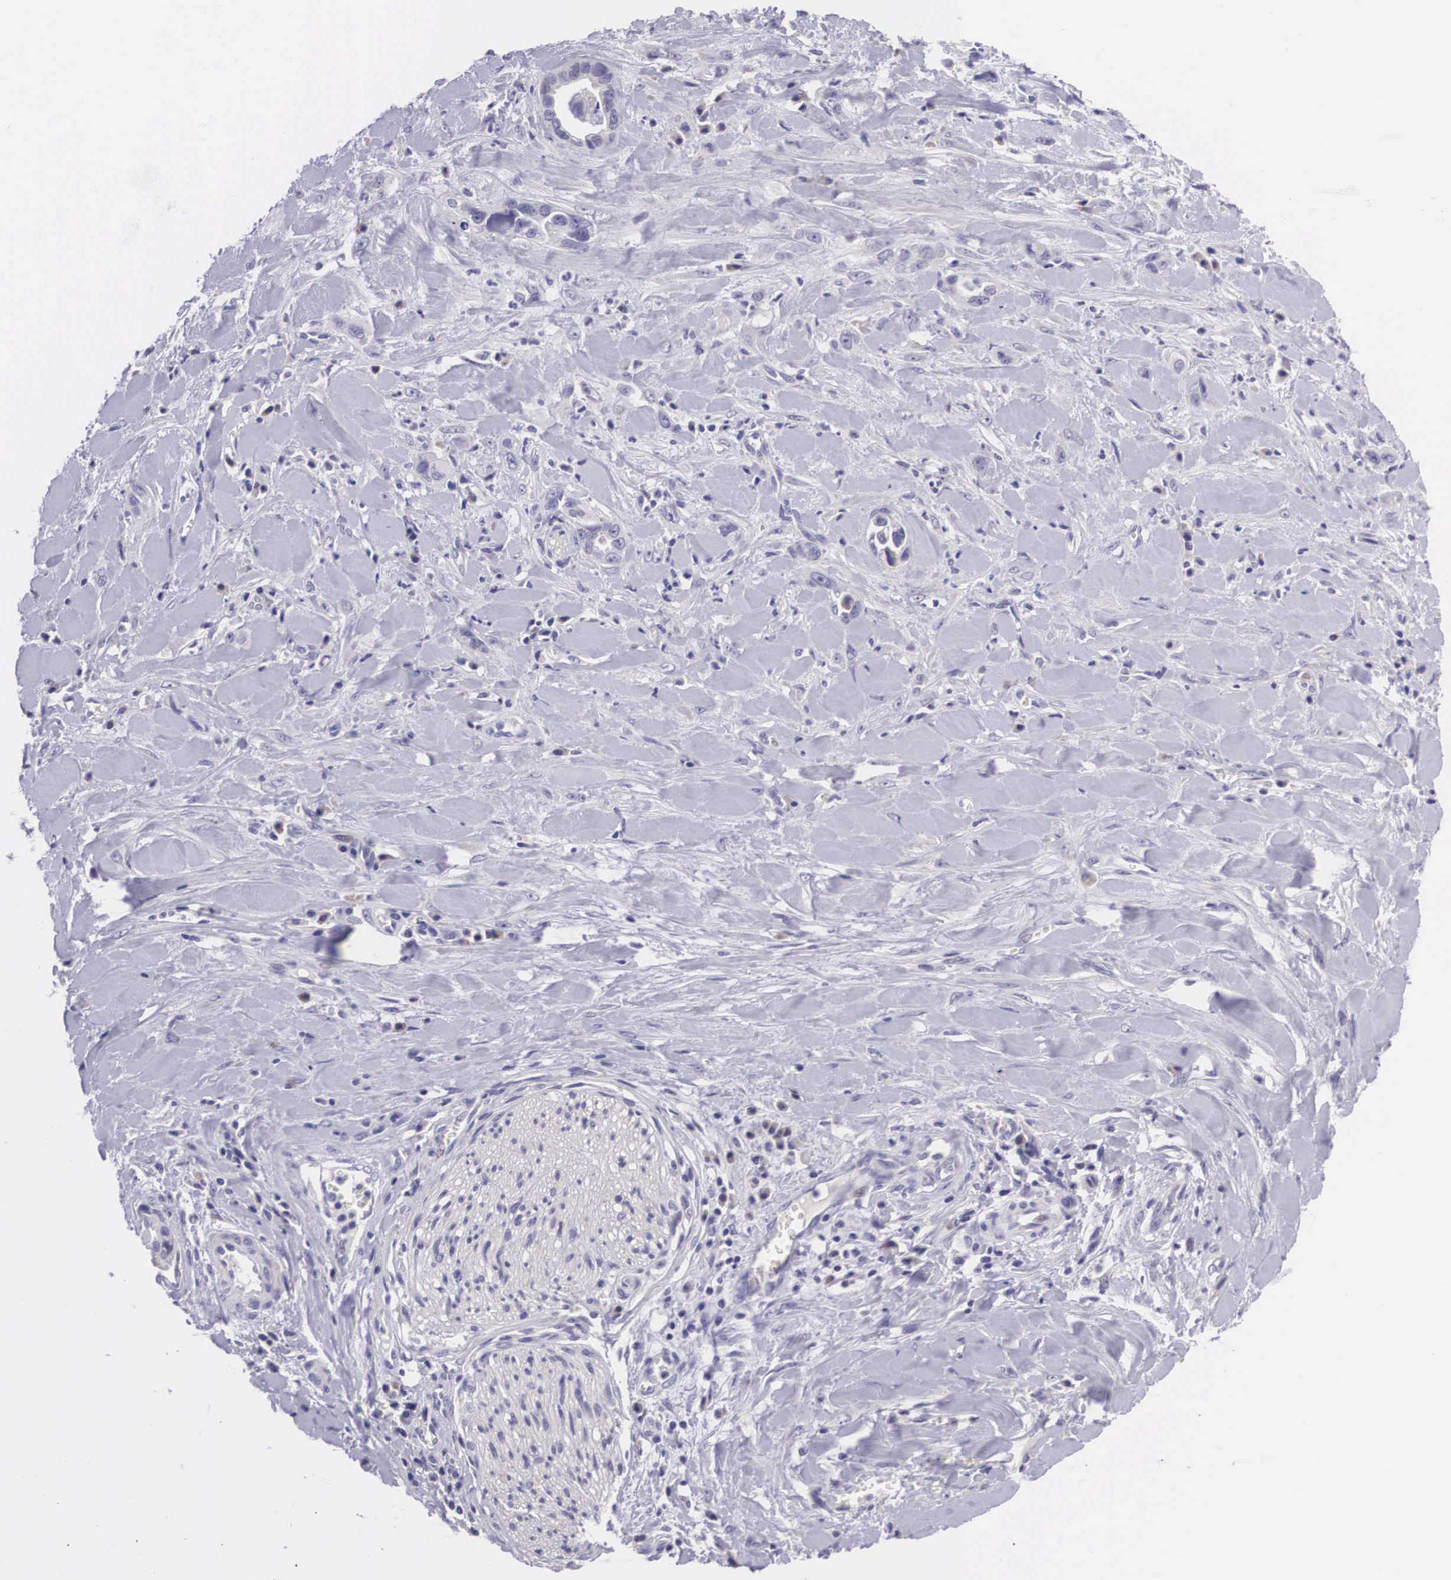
{"staining": {"intensity": "weak", "quantity": "25%-75%", "location": "cytoplasmic/membranous"}, "tissue": "pancreatic cancer", "cell_type": "Tumor cells", "image_type": "cancer", "snomed": [{"axis": "morphology", "description": "Adenocarcinoma, NOS"}, {"axis": "topography", "description": "Pancreas"}], "caption": "Immunohistochemical staining of pancreatic cancer displays low levels of weak cytoplasmic/membranous protein staining in approximately 25%-75% of tumor cells.", "gene": "ARG2", "patient": {"sex": "male", "age": 69}}